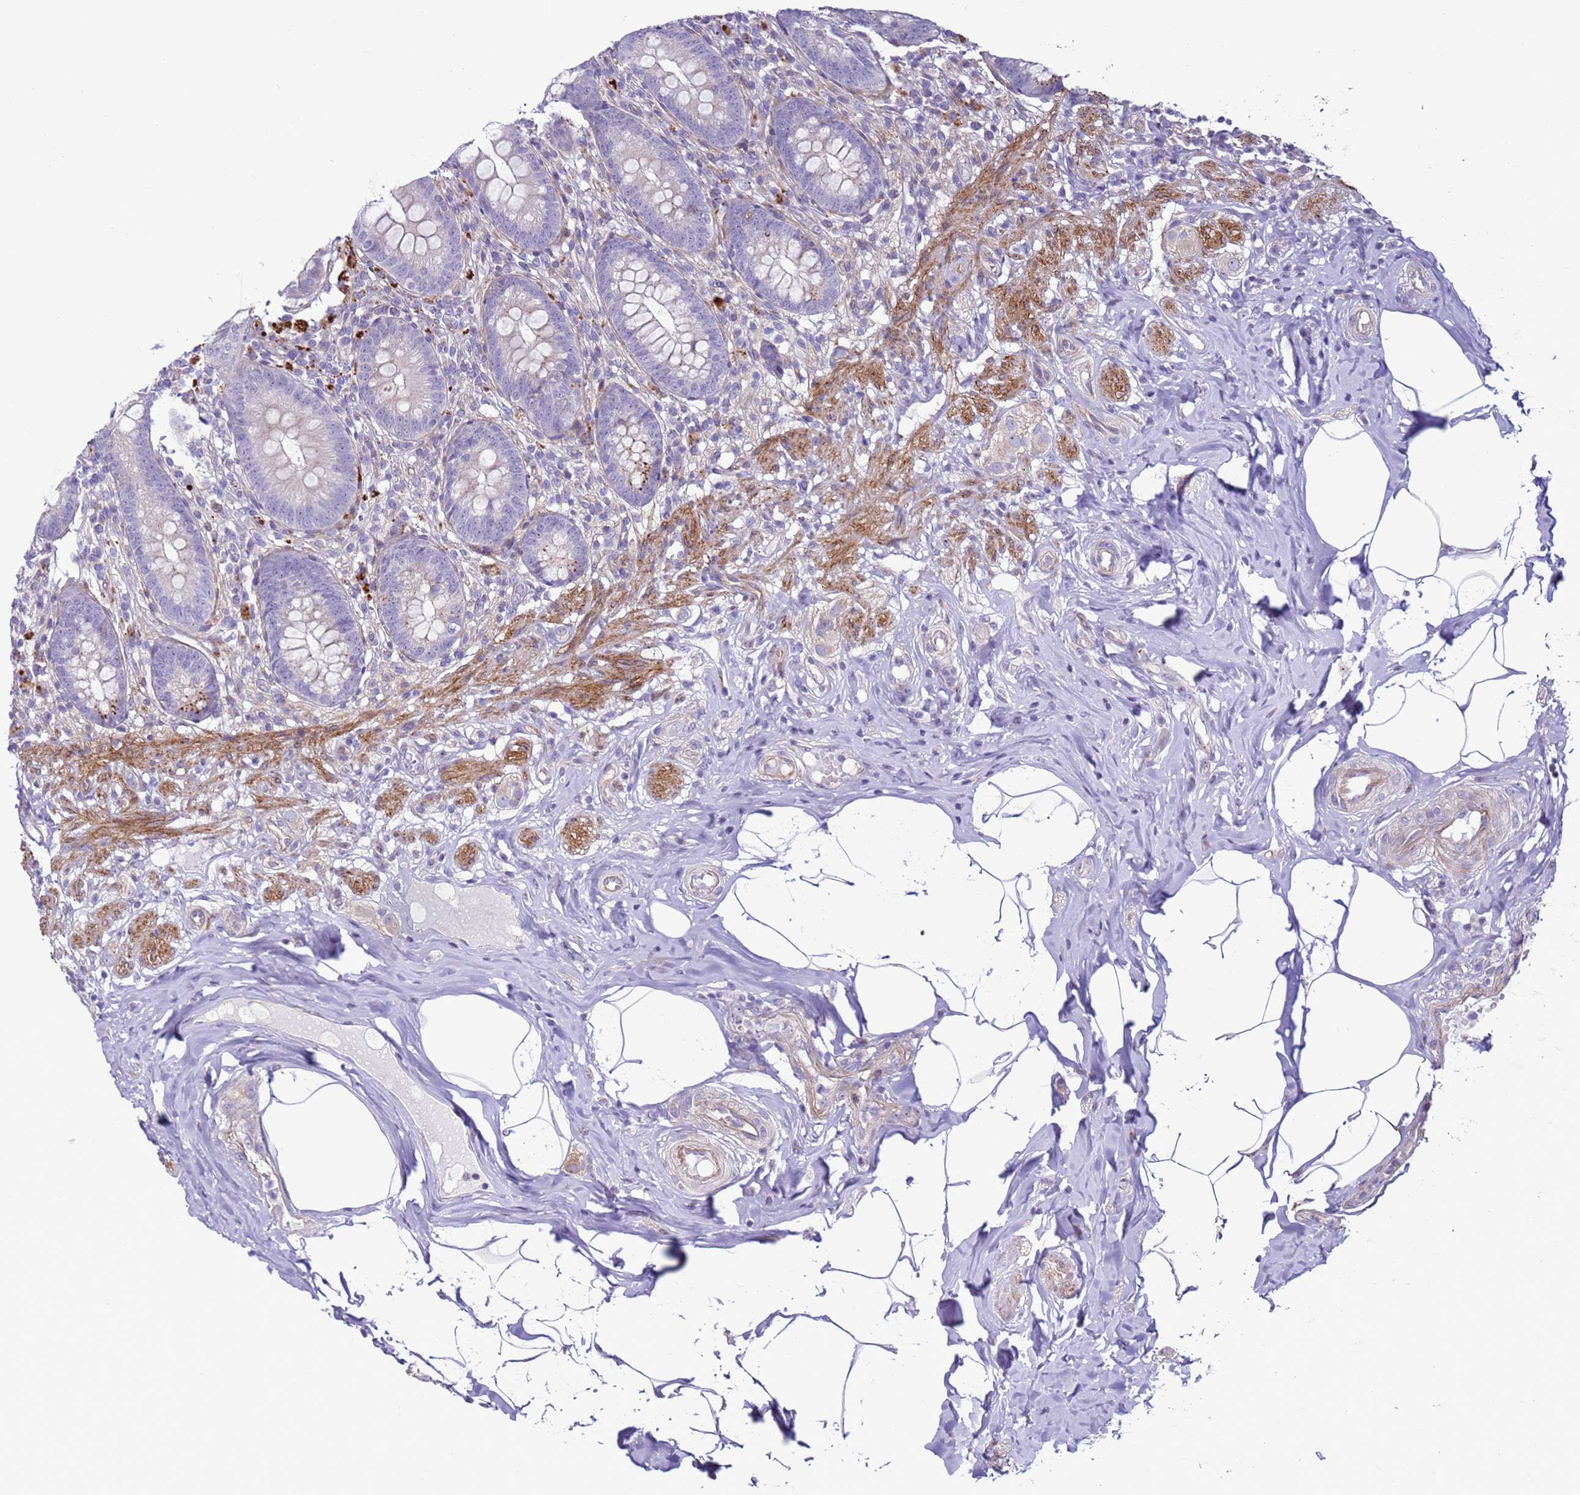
{"staining": {"intensity": "negative", "quantity": "none", "location": "none"}, "tissue": "appendix", "cell_type": "Glandular cells", "image_type": "normal", "snomed": [{"axis": "morphology", "description": "Normal tissue, NOS"}, {"axis": "topography", "description": "Appendix"}], "caption": "This image is of unremarkable appendix stained with immunohistochemistry (IHC) to label a protein in brown with the nuclei are counter-stained blue. There is no positivity in glandular cells. (DAB IHC, high magnification).", "gene": "HEATR1", "patient": {"sex": "male", "age": 55}}